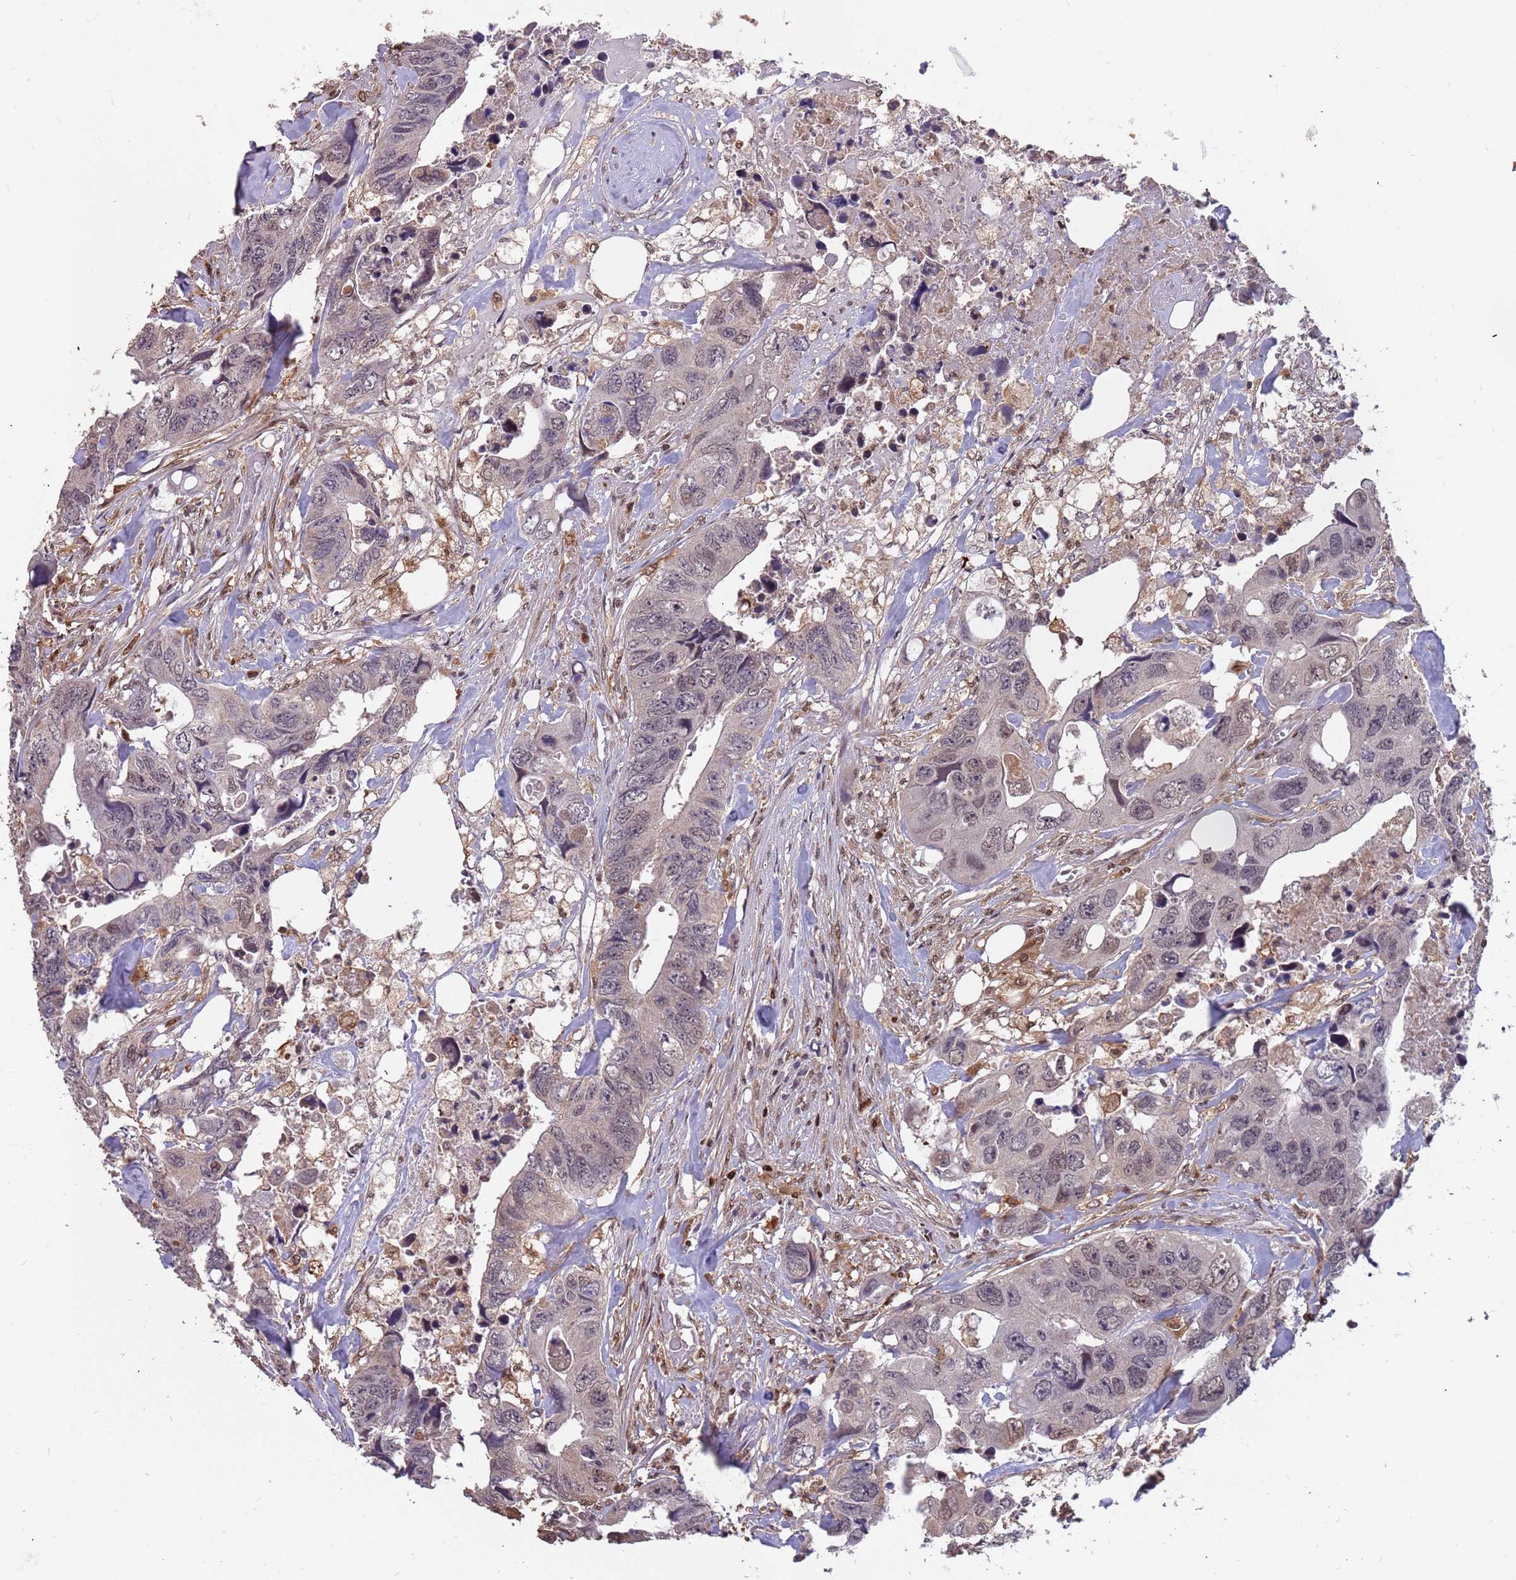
{"staining": {"intensity": "weak", "quantity": "25%-75%", "location": "nuclear"}, "tissue": "colorectal cancer", "cell_type": "Tumor cells", "image_type": "cancer", "snomed": [{"axis": "morphology", "description": "Adenocarcinoma, NOS"}, {"axis": "topography", "description": "Rectum"}], "caption": "Tumor cells demonstrate low levels of weak nuclear staining in about 25%-75% of cells in colorectal cancer.", "gene": "GBP2", "patient": {"sex": "male", "age": 57}}